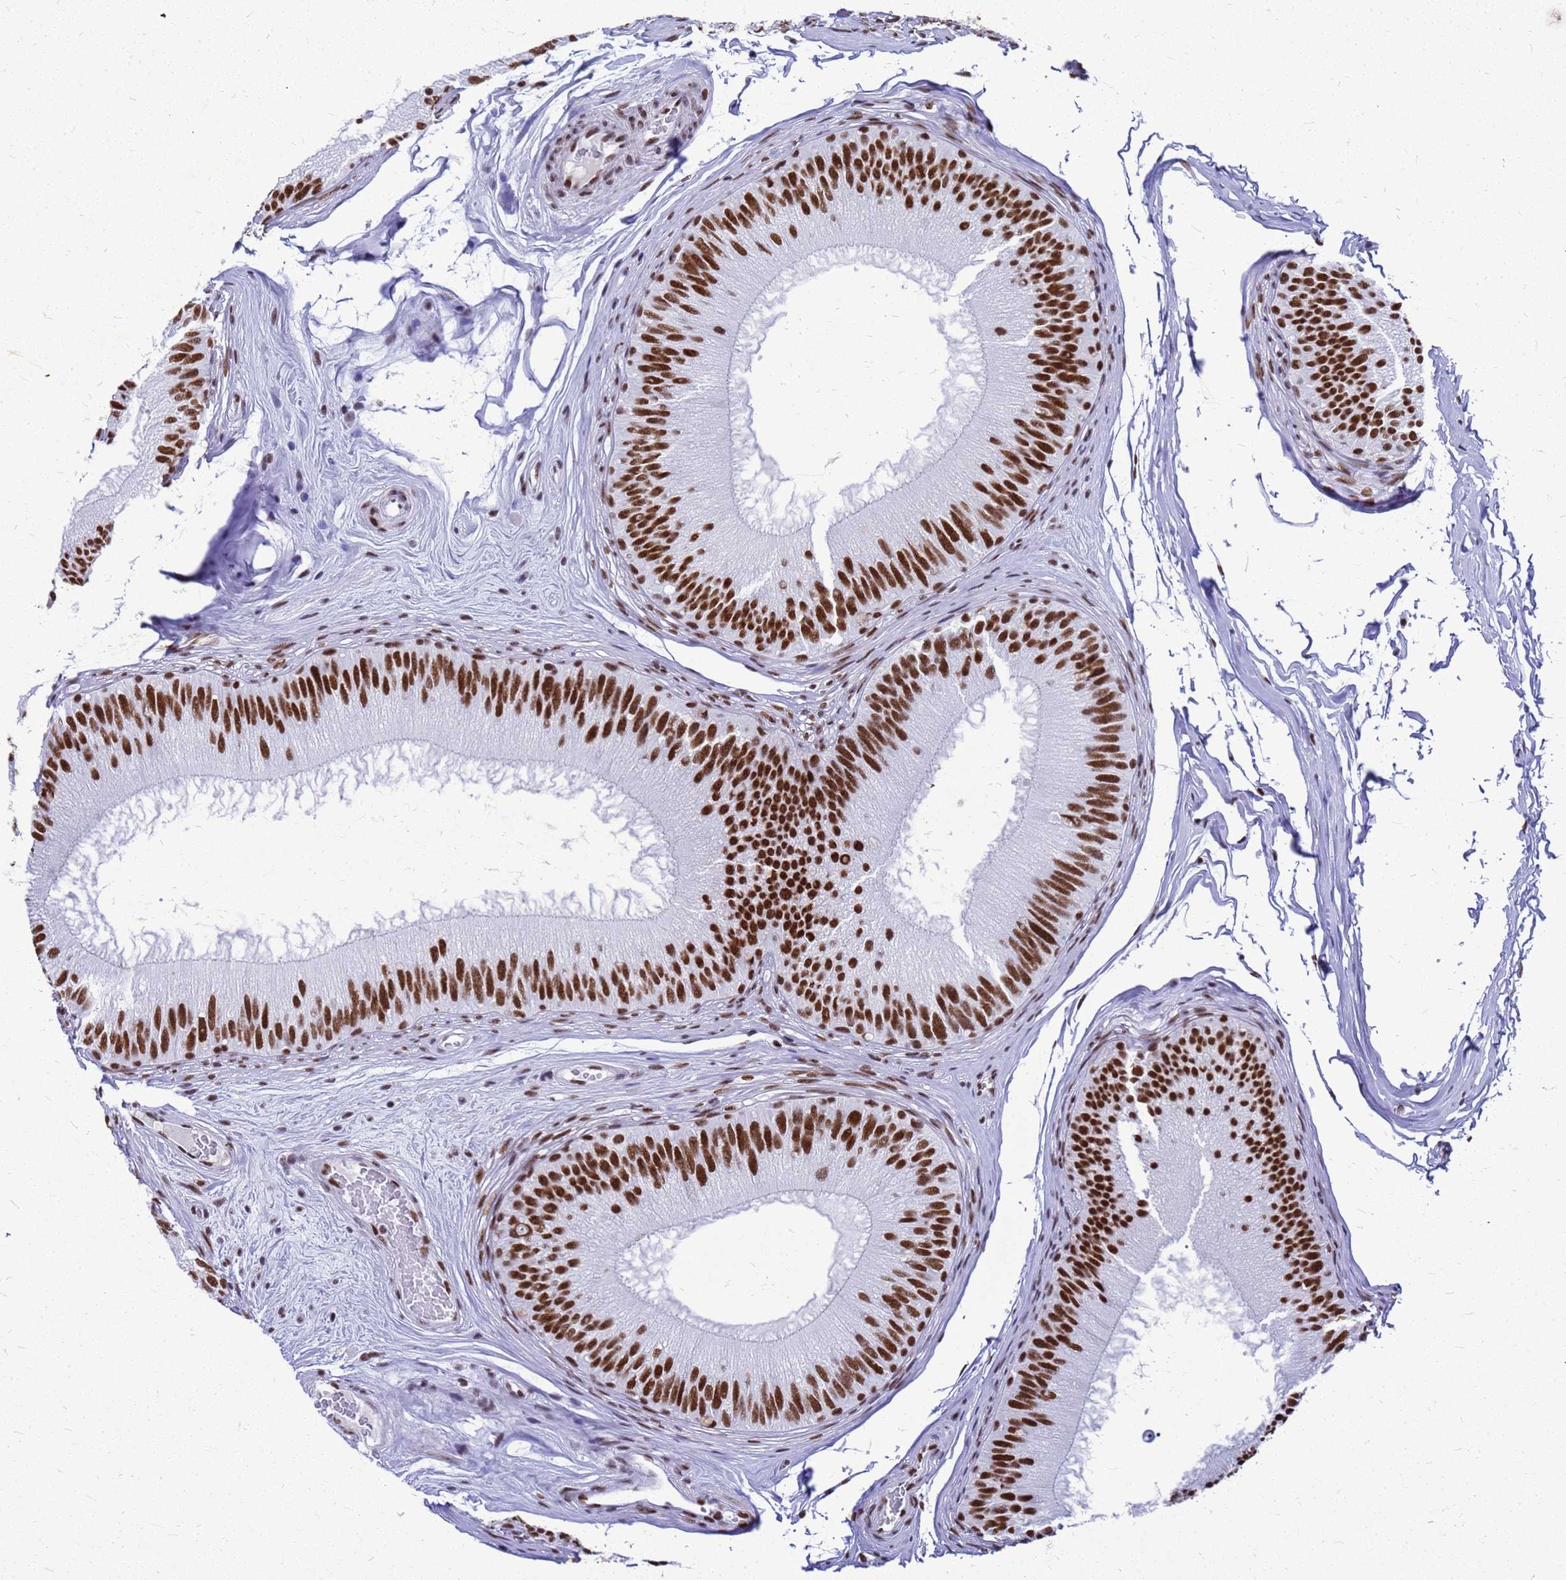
{"staining": {"intensity": "strong", "quantity": ">75%", "location": "nuclear"}, "tissue": "epididymis", "cell_type": "Glandular cells", "image_type": "normal", "snomed": [{"axis": "morphology", "description": "Normal tissue, NOS"}, {"axis": "topography", "description": "Epididymis"}], "caption": "High-magnification brightfield microscopy of benign epididymis stained with DAB (3,3'-diaminobenzidine) (brown) and counterstained with hematoxylin (blue). glandular cells exhibit strong nuclear staining is appreciated in approximately>75% of cells. (brown staining indicates protein expression, while blue staining denotes nuclei).", "gene": "SART3", "patient": {"sex": "male", "age": 45}}